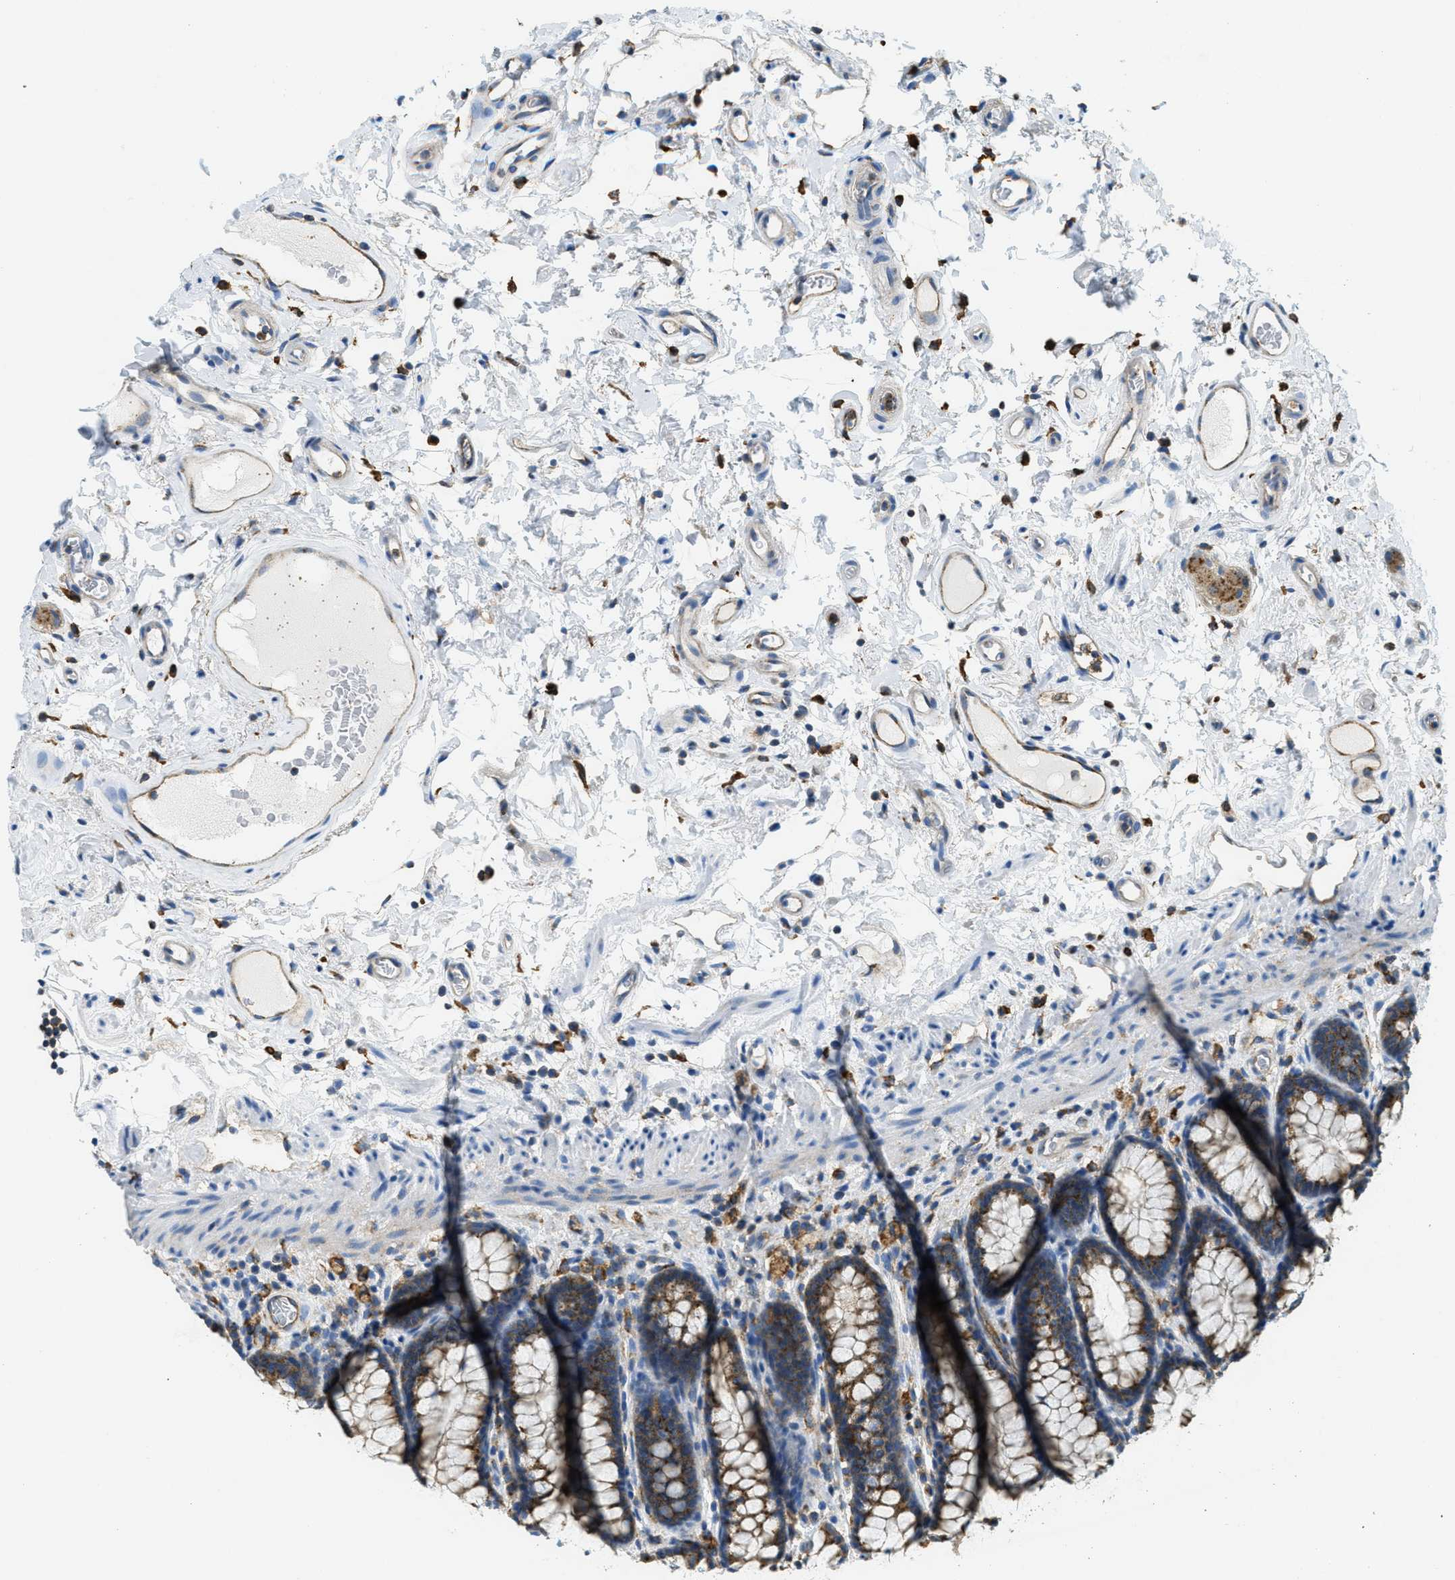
{"staining": {"intensity": "strong", "quantity": ">75%", "location": "cytoplasmic/membranous"}, "tissue": "rectum", "cell_type": "Glandular cells", "image_type": "normal", "snomed": [{"axis": "morphology", "description": "Normal tissue, NOS"}, {"axis": "topography", "description": "Rectum"}], "caption": "Benign rectum exhibits strong cytoplasmic/membranous expression in approximately >75% of glandular cells, visualized by immunohistochemistry. The staining was performed using DAB (3,3'-diaminobenzidine) to visualize the protein expression in brown, while the nuclei were stained in blue with hematoxylin (Magnification: 20x).", "gene": "AP2B1", "patient": {"sex": "male", "age": 92}}